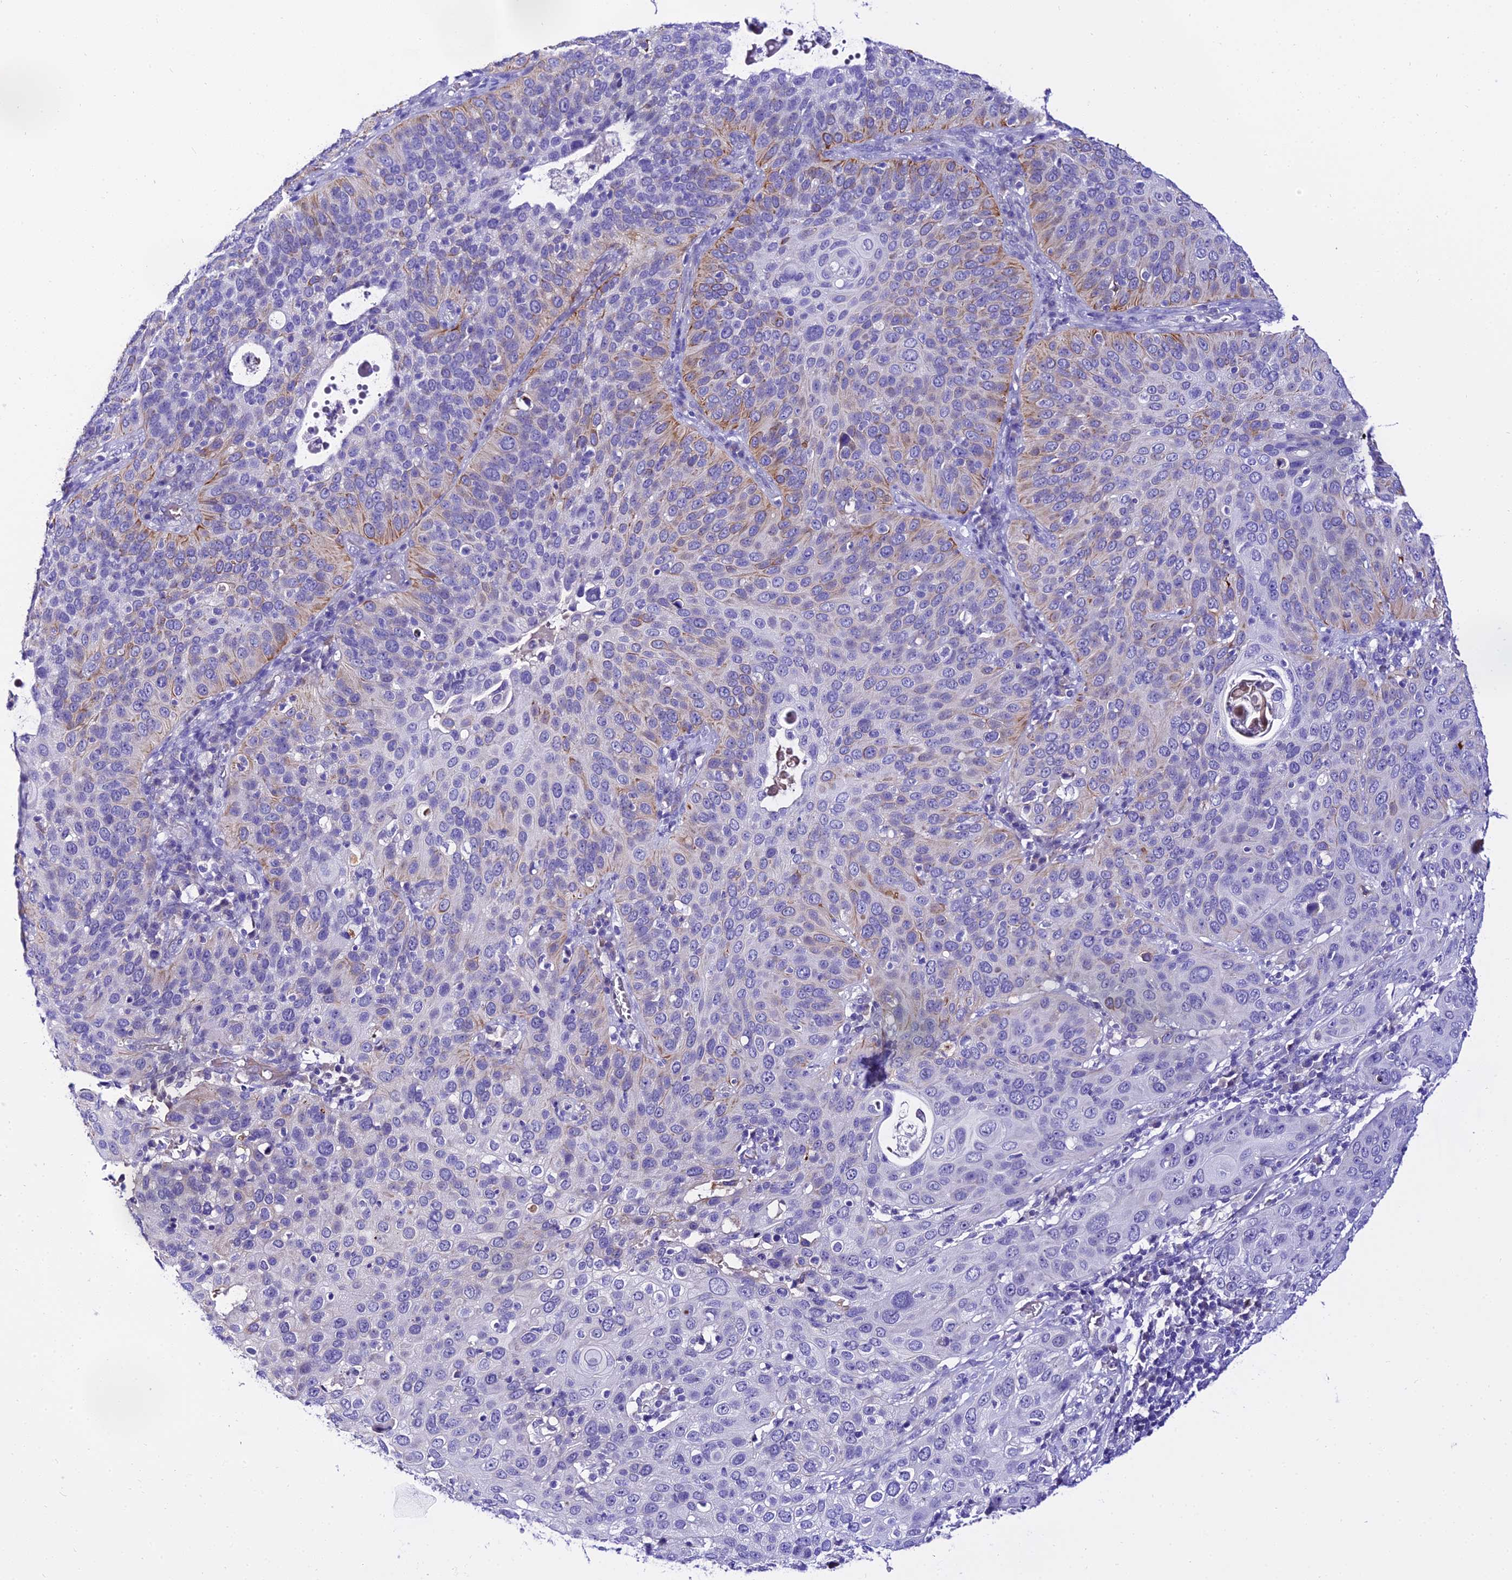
{"staining": {"intensity": "moderate", "quantity": "25%-75%", "location": "cytoplasmic/membranous"}, "tissue": "cervical cancer", "cell_type": "Tumor cells", "image_type": "cancer", "snomed": [{"axis": "morphology", "description": "Squamous cell carcinoma, NOS"}, {"axis": "topography", "description": "Cervix"}], "caption": "DAB immunohistochemical staining of cervical squamous cell carcinoma demonstrates moderate cytoplasmic/membranous protein positivity in approximately 25%-75% of tumor cells.", "gene": "DEFB106A", "patient": {"sex": "female", "age": 36}}